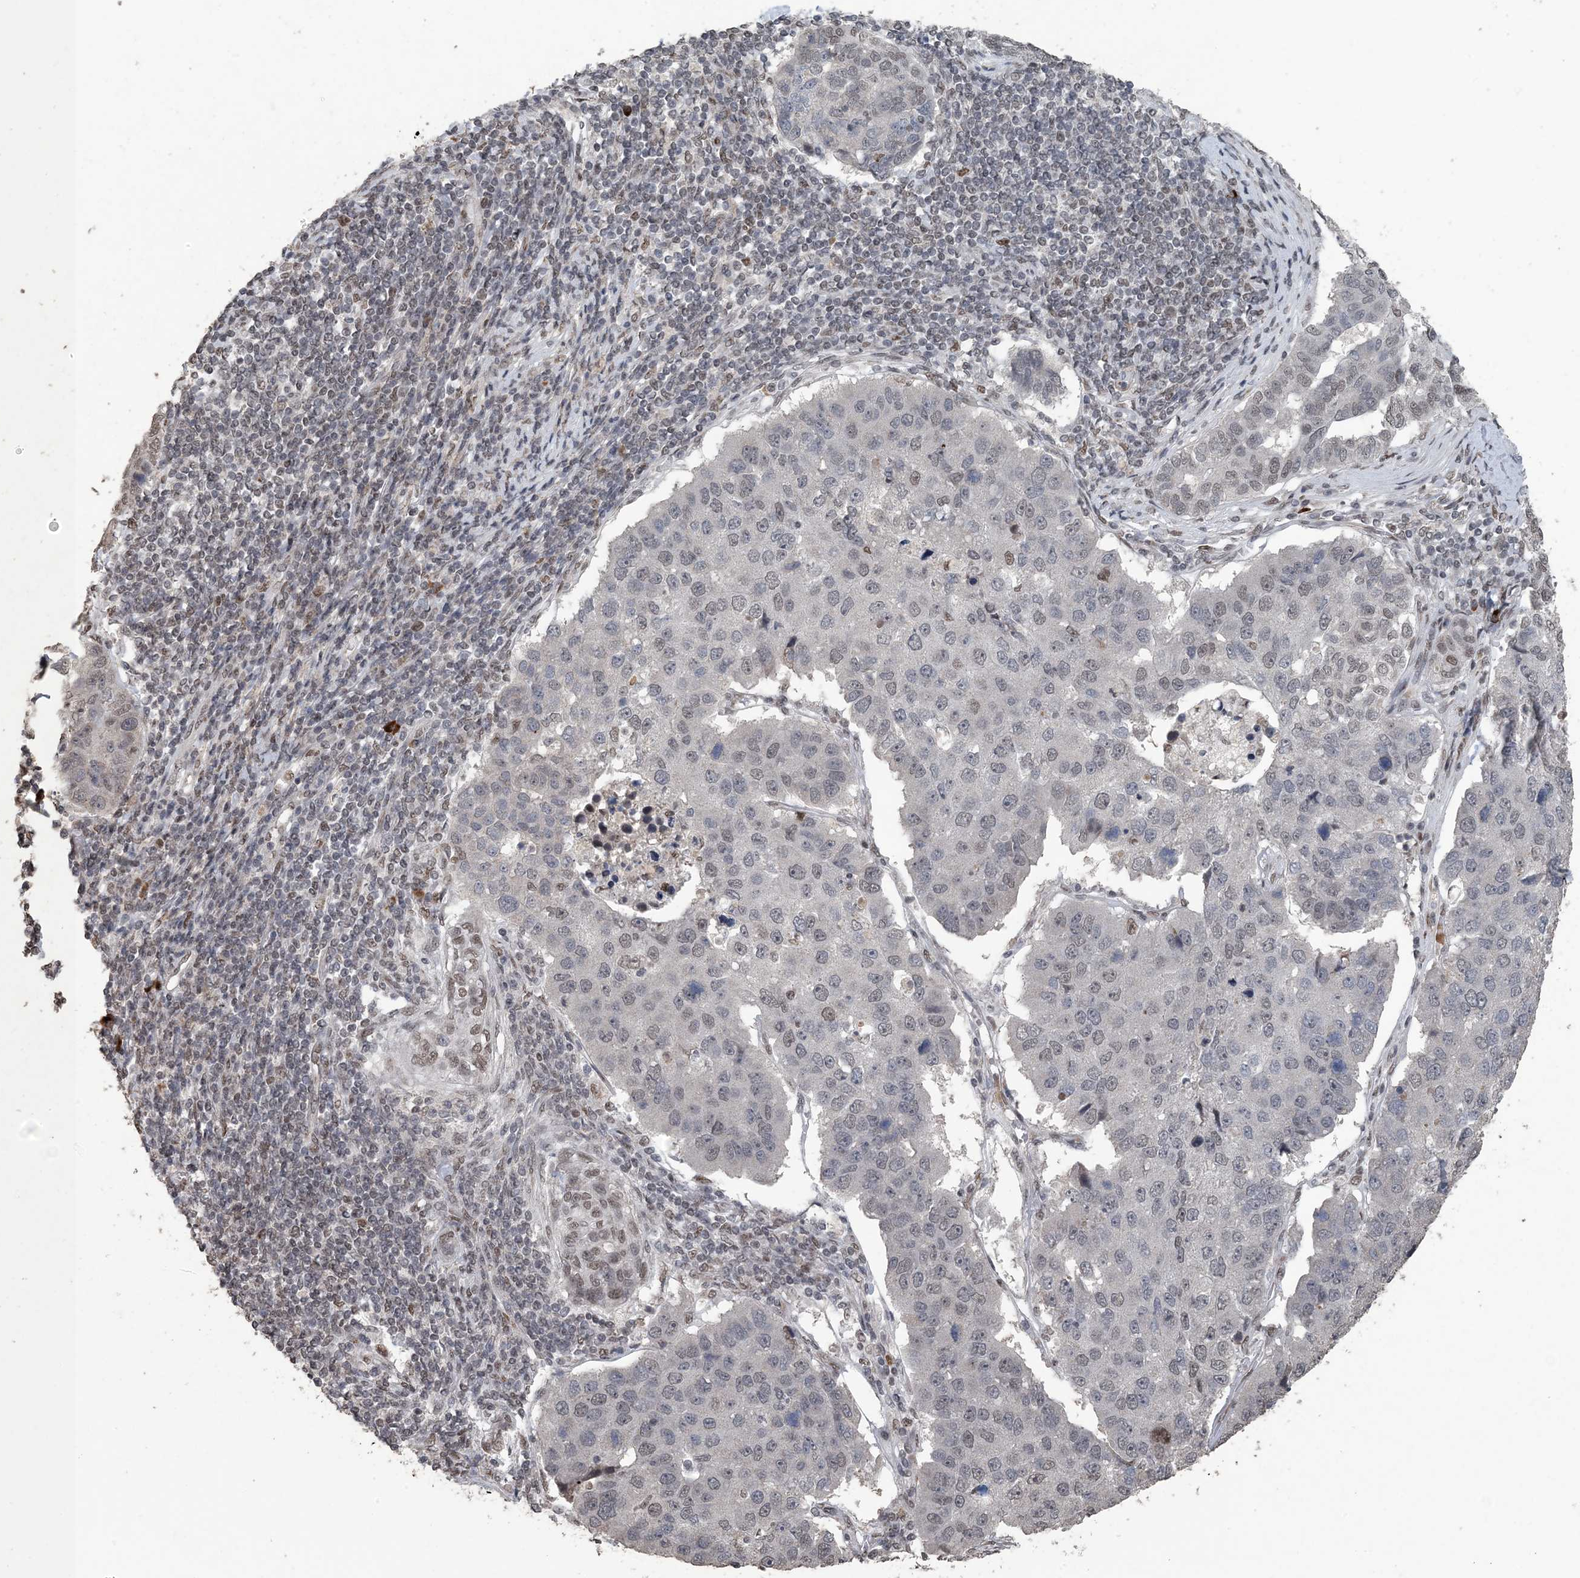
{"staining": {"intensity": "weak", "quantity": "<25%", "location": "nuclear"}, "tissue": "pancreatic cancer", "cell_type": "Tumor cells", "image_type": "cancer", "snomed": [{"axis": "morphology", "description": "Adenocarcinoma, NOS"}, {"axis": "topography", "description": "Pancreas"}], "caption": "Immunohistochemical staining of pancreatic cancer (adenocarcinoma) demonstrates no significant staining in tumor cells.", "gene": "MBD2", "patient": {"sex": "female", "age": 61}}